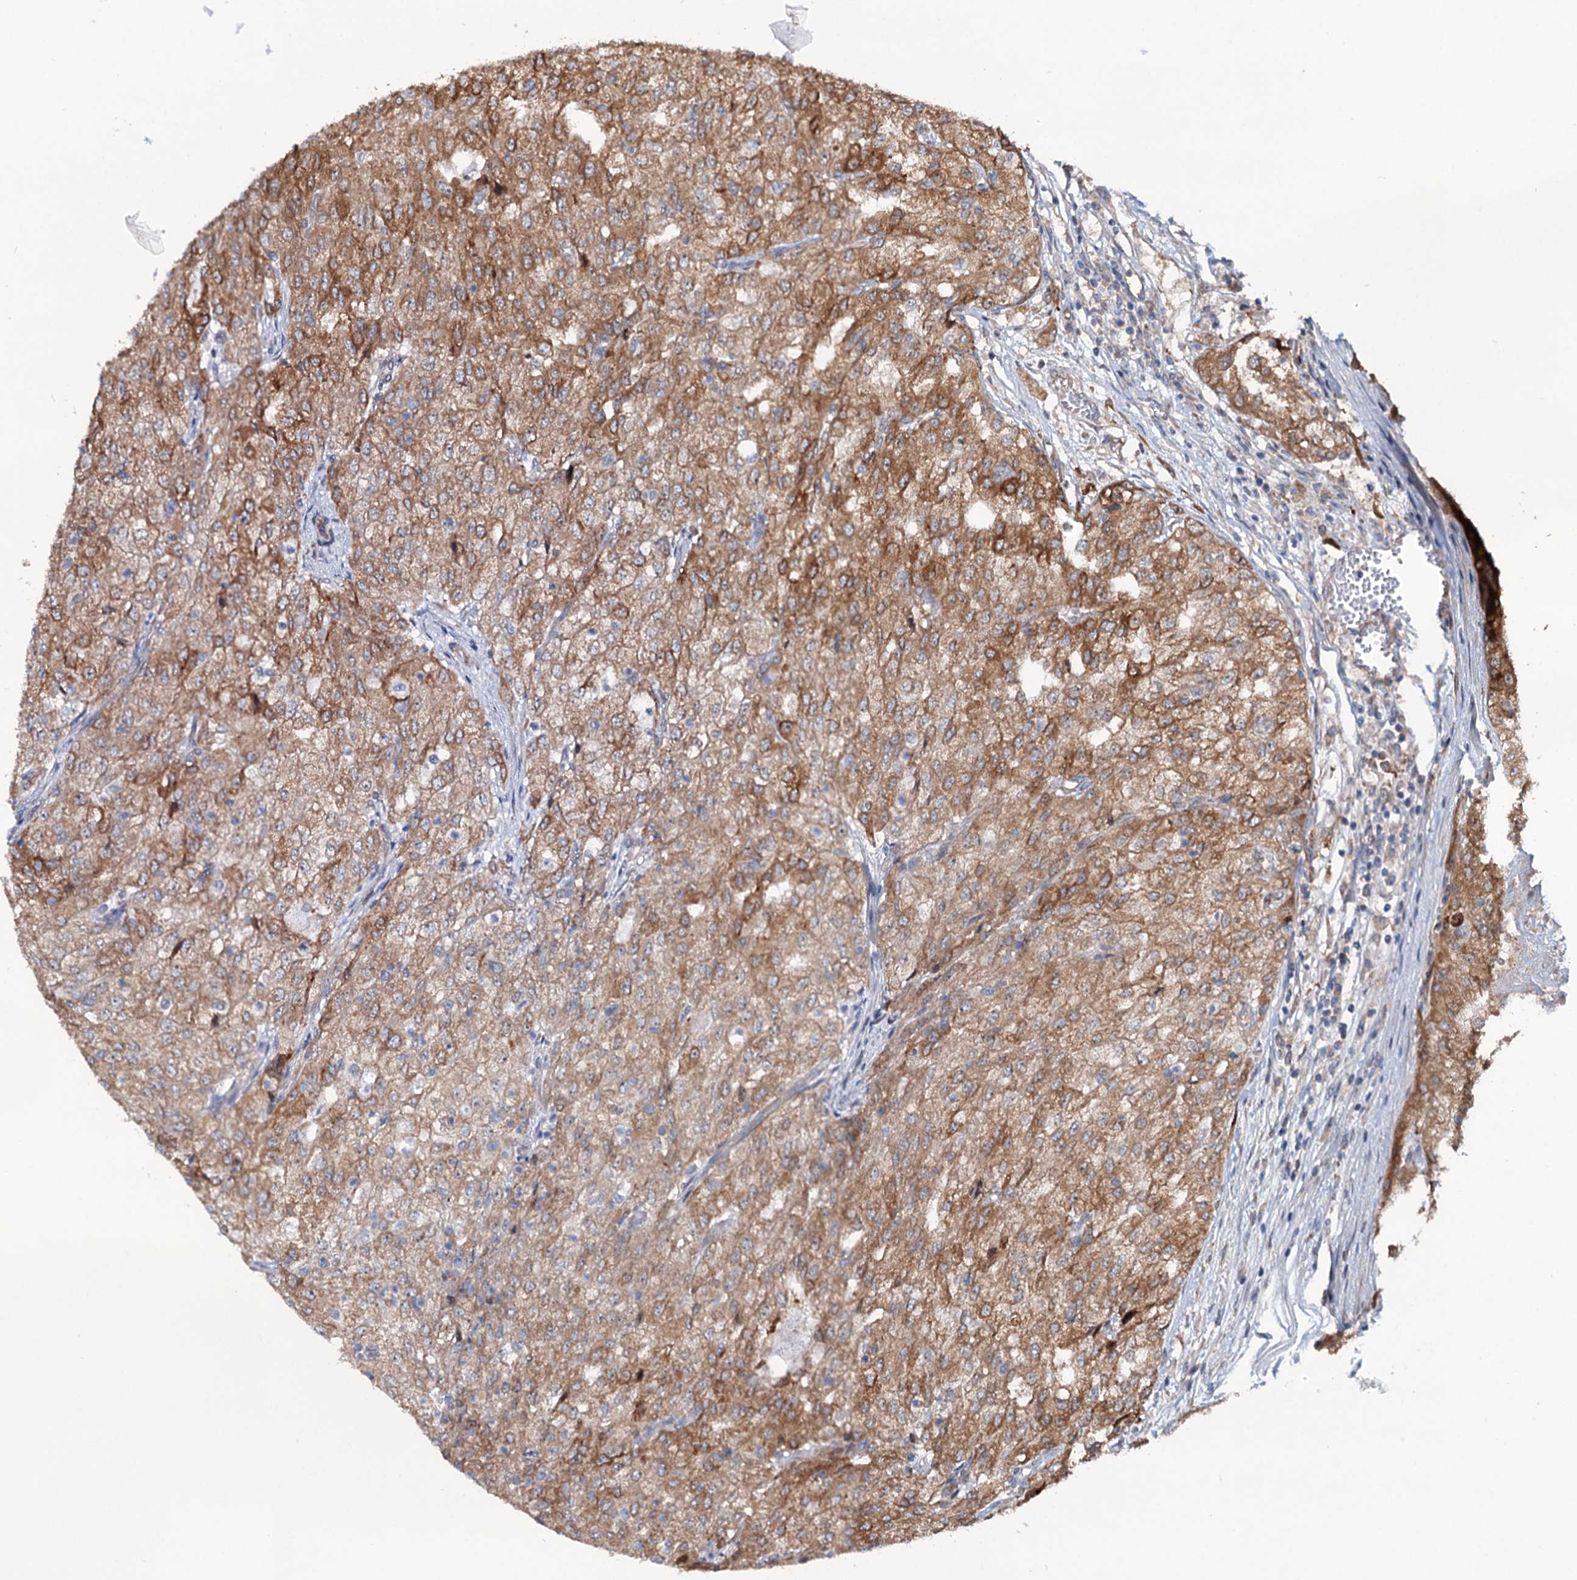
{"staining": {"intensity": "moderate", "quantity": ">75%", "location": "cytoplasmic/membranous"}, "tissue": "renal cancer", "cell_type": "Tumor cells", "image_type": "cancer", "snomed": [{"axis": "morphology", "description": "Adenocarcinoma, NOS"}, {"axis": "topography", "description": "Kidney"}], "caption": "A brown stain labels moderate cytoplasmic/membranous positivity of a protein in renal cancer (adenocarcinoma) tumor cells.", "gene": "PTDSS2", "patient": {"sex": "female", "age": 54}}